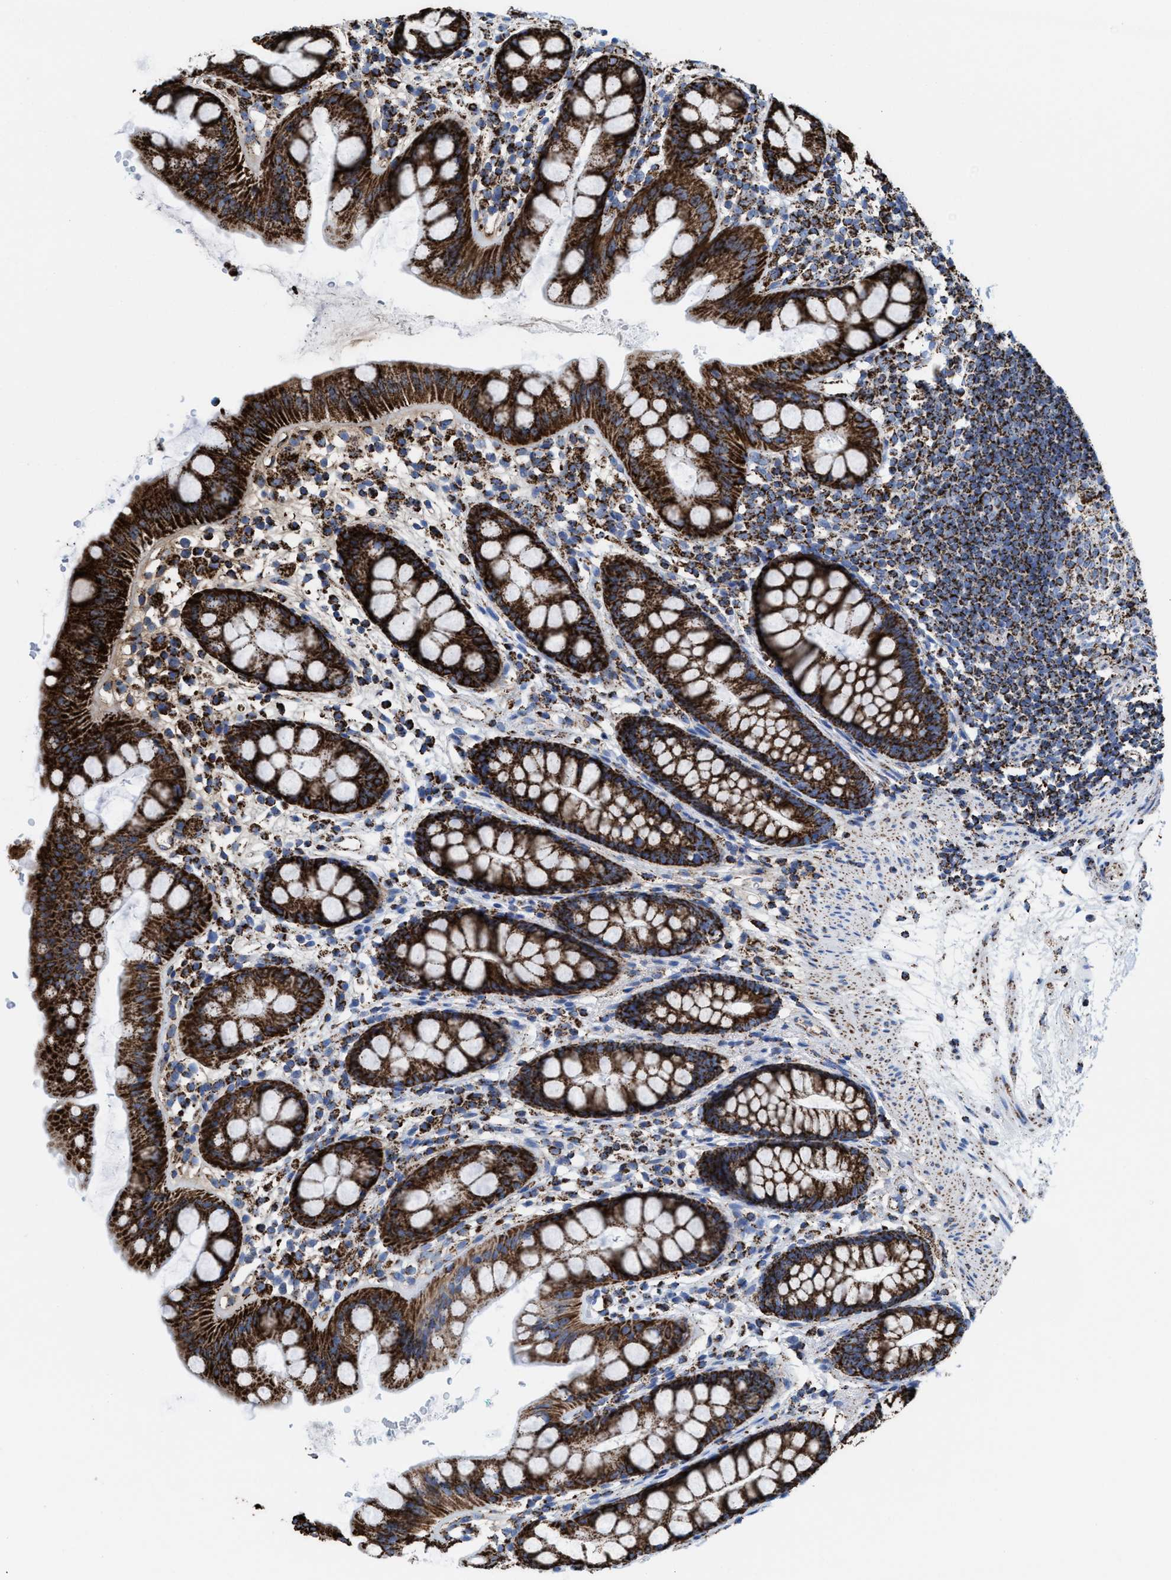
{"staining": {"intensity": "strong", "quantity": ">75%", "location": "cytoplasmic/membranous"}, "tissue": "rectum", "cell_type": "Glandular cells", "image_type": "normal", "snomed": [{"axis": "morphology", "description": "Normal tissue, NOS"}, {"axis": "topography", "description": "Rectum"}], "caption": "Glandular cells reveal high levels of strong cytoplasmic/membranous staining in approximately >75% of cells in unremarkable rectum. (brown staining indicates protein expression, while blue staining denotes nuclei).", "gene": "ECHS1", "patient": {"sex": "female", "age": 65}}